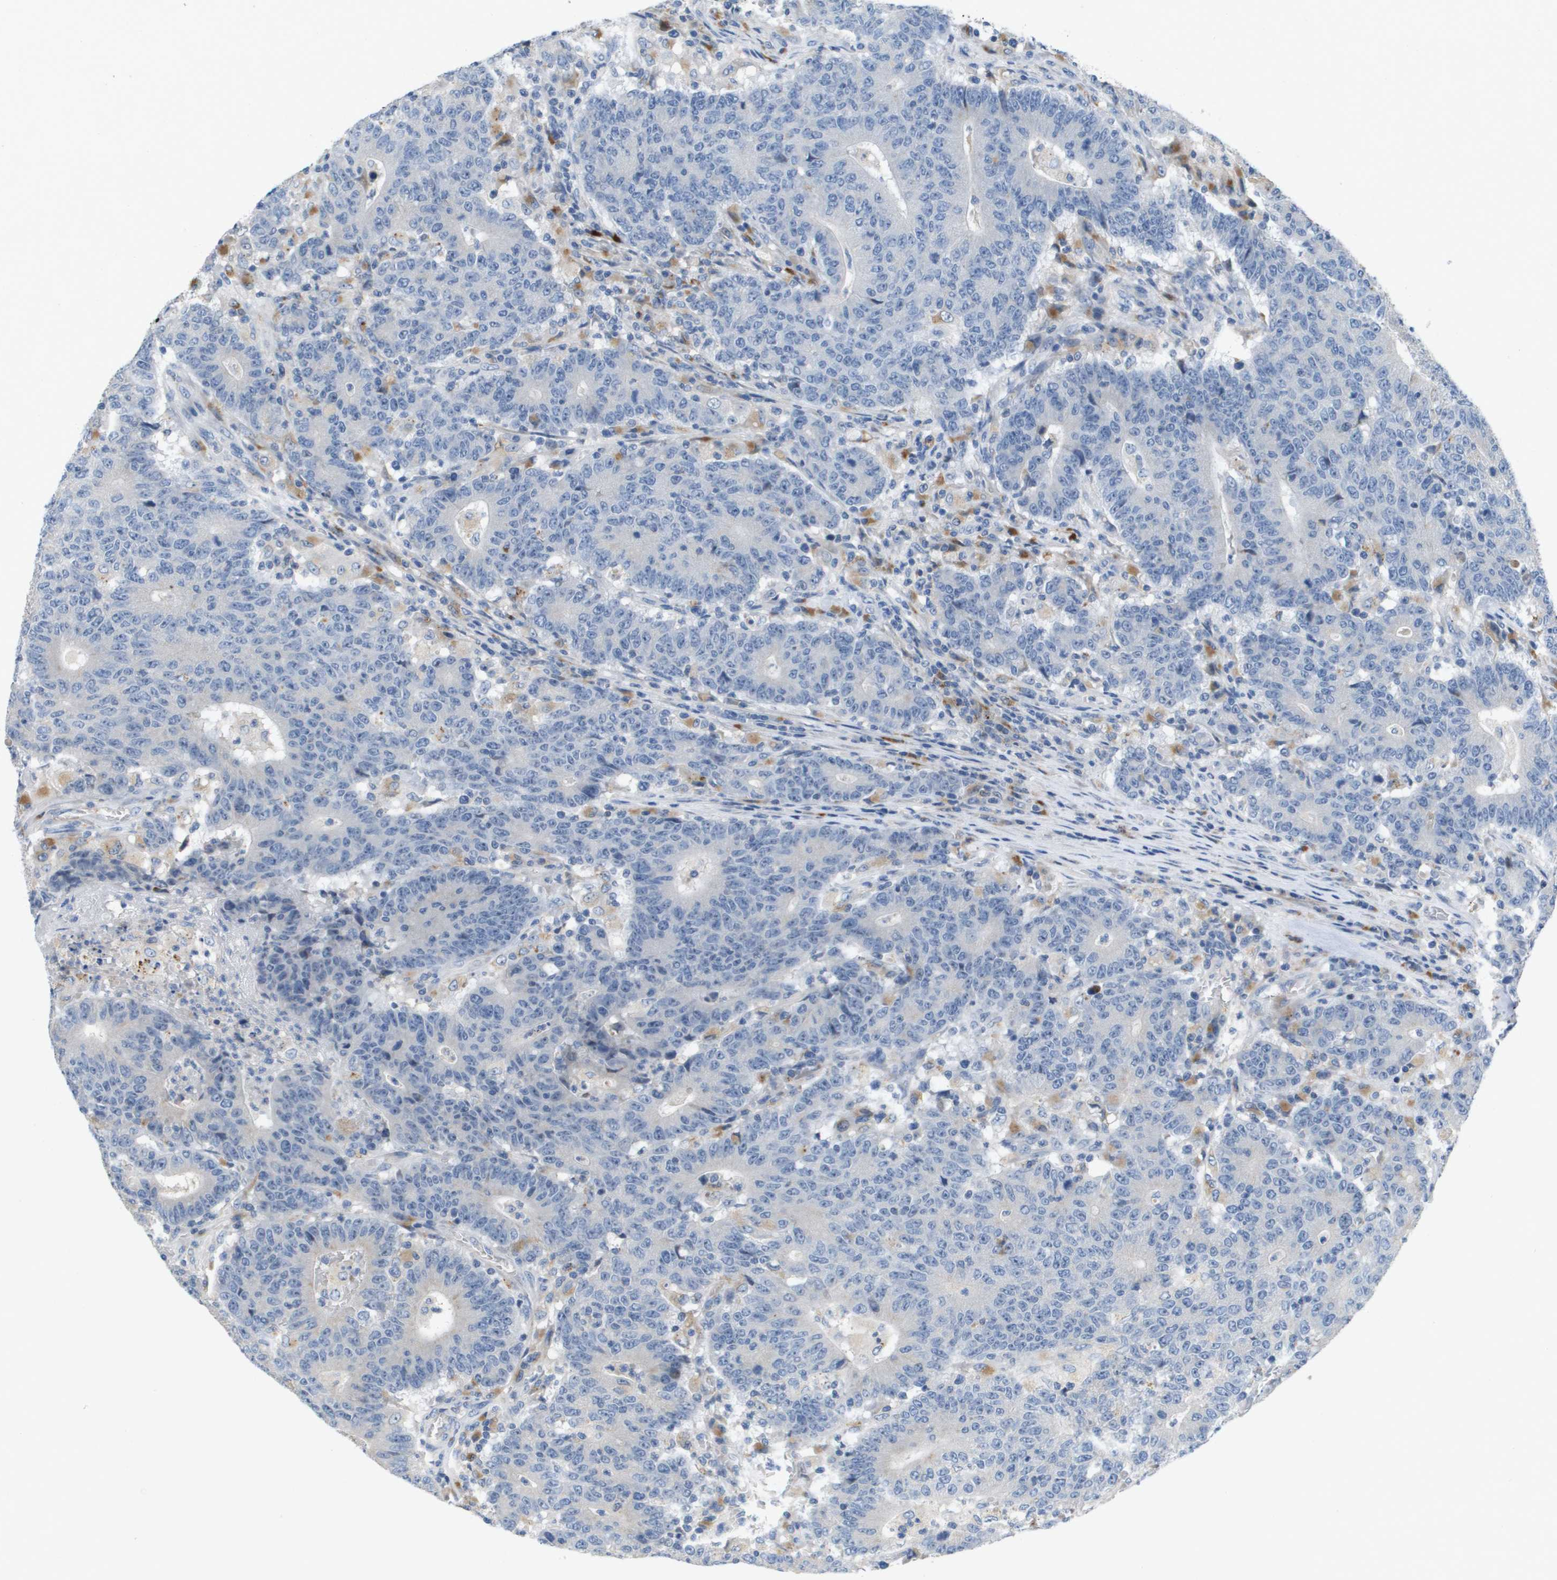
{"staining": {"intensity": "negative", "quantity": "none", "location": "none"}, "tissue": "colorectal cancer", "cell_type": "Tumor cells", "image_type": "cancer", "snomed": [{"axis": "morphology", "description": "Normal tissue, NOS"}, {"axis": "morphology", "description": "Adenocarcinoma, NOS"}, {"axis": "topography", "description": "Colon"}], "caption": "Tumor cells show no significant staining in colorectal cancer.", "gene": "B3GNT5", "patient": {"sex": "female", "age": 75}}